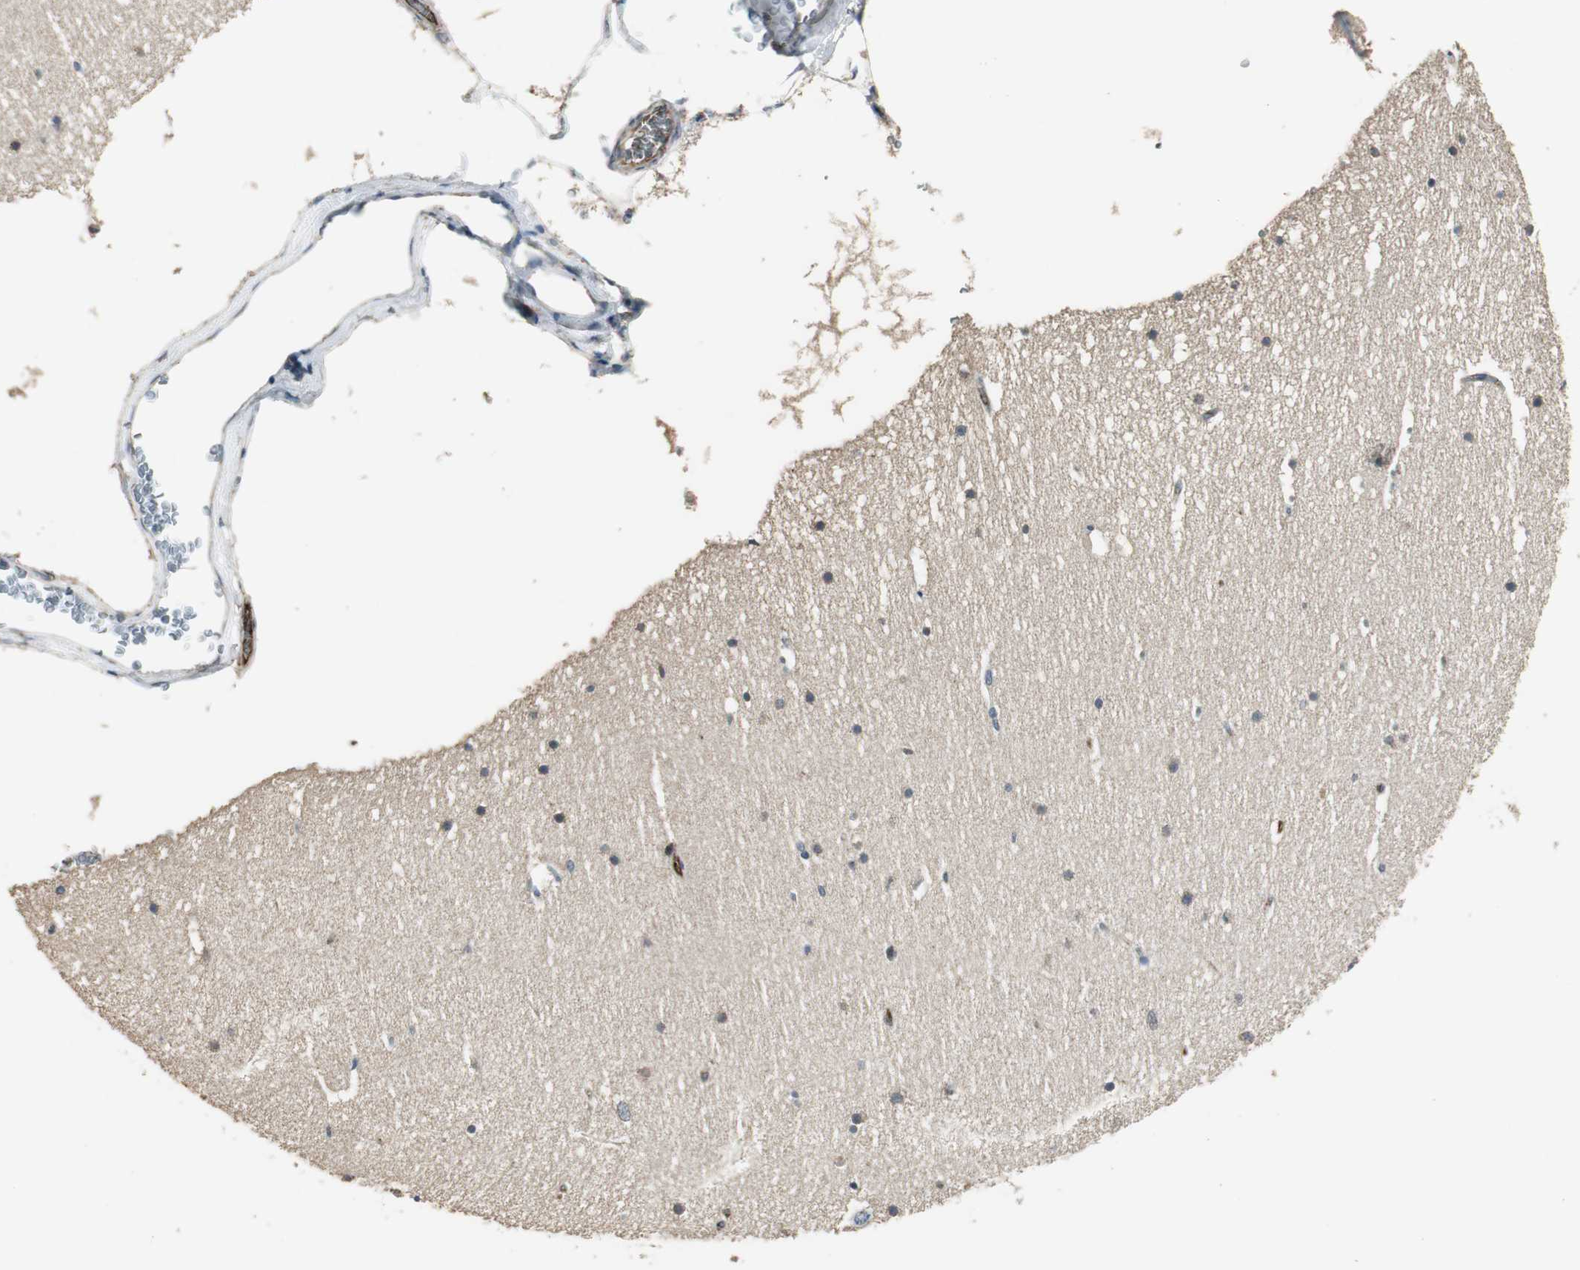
{"staining": {"intensity": "weak", "quantity": ">75%", "location": "cytoplasmic/membranous"}, "tissue": "cerebellum", "cell_type": "Cells in granular layer", "image_type": "normal", "snomed": [{"axis": "morphology", "description": "Normal tissue, NOS"}, {"axis": "topography", "description": "Cerebellum"}], "caption": "About >75% of cells in granular layer in normal cerebellum reveal weak cytoplasmic/membranous protein positivity as visualized by brown immunohistochemical staining.", "gene": "MSTO1", "patient": {"sex": "female", "age": 19}}